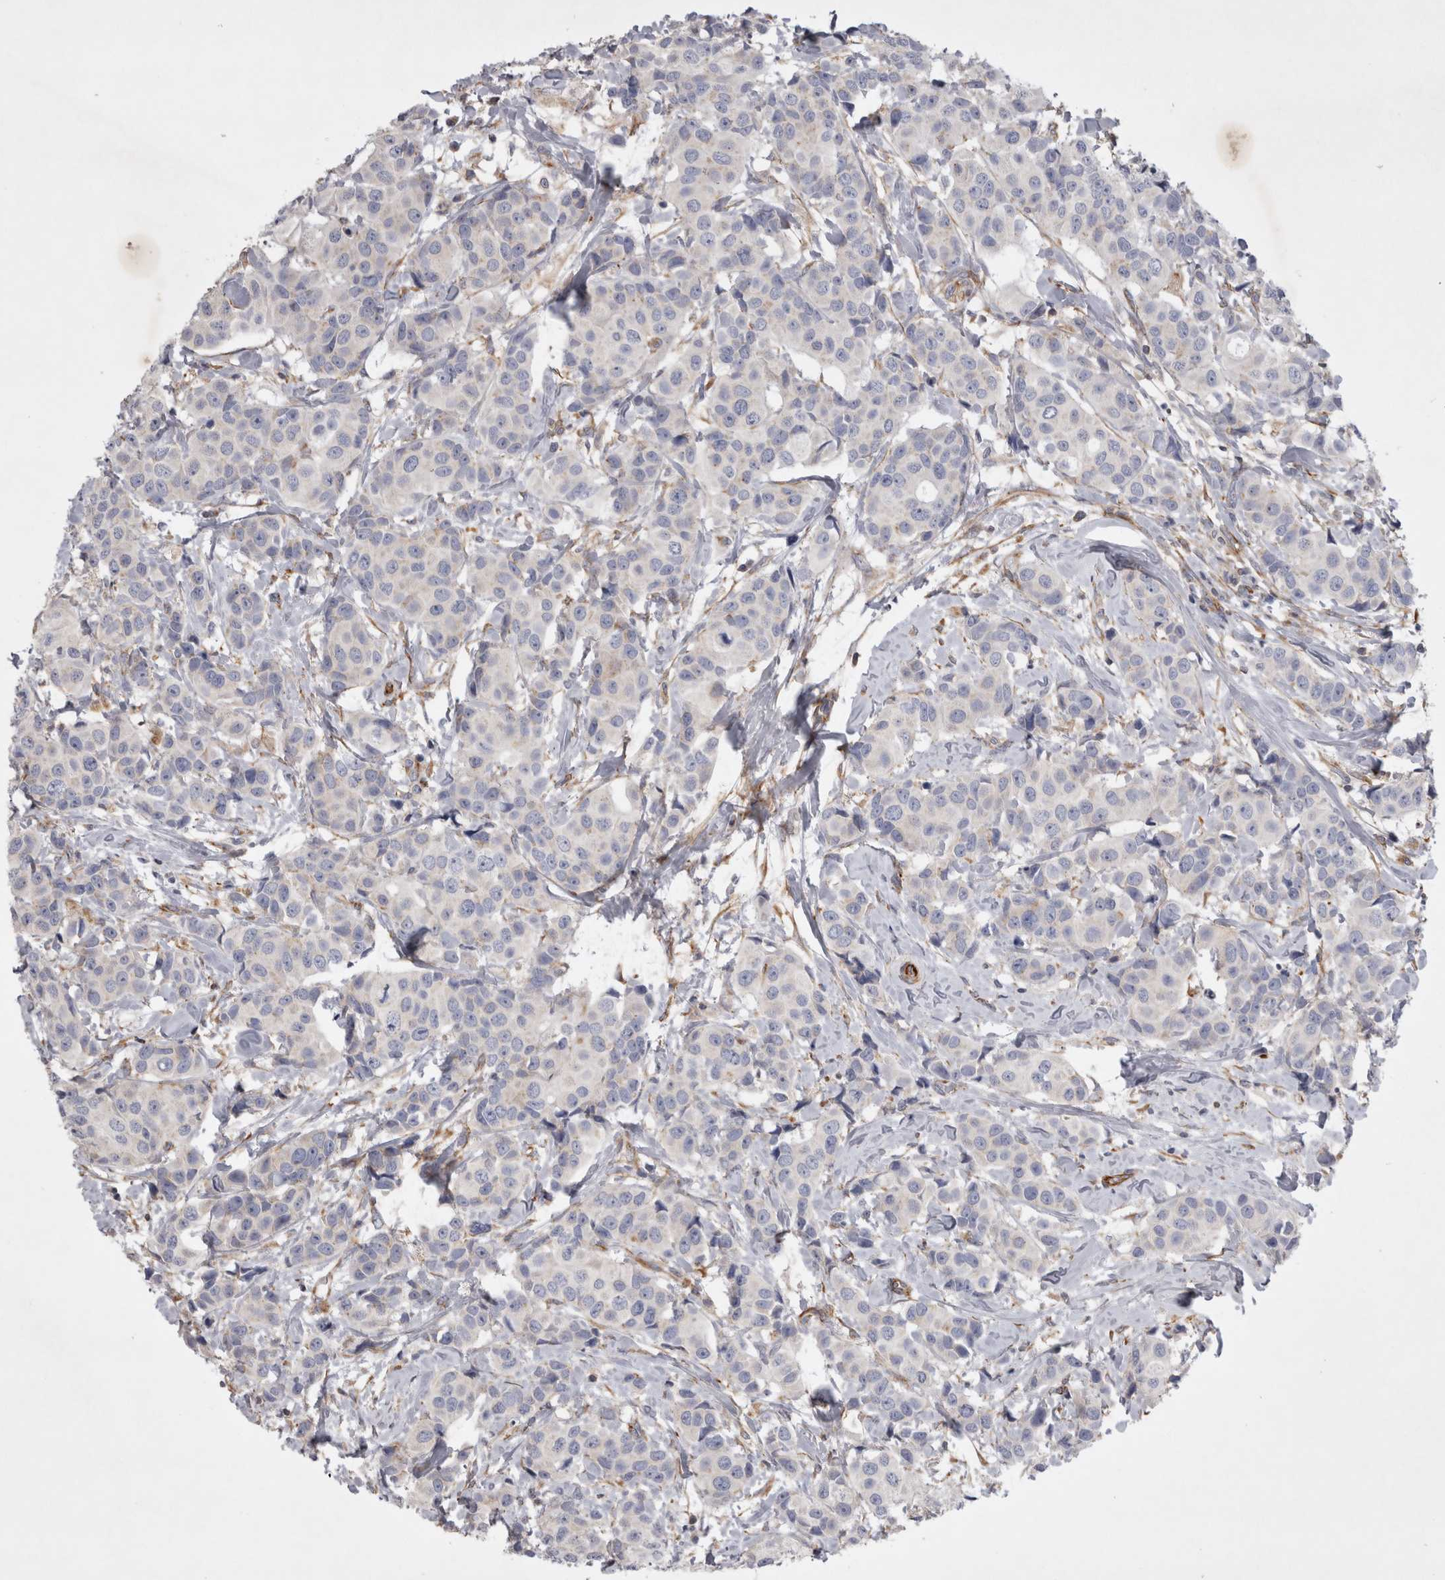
{"staining": {"intensity": "negative", "quantity": "none", "location": "none"}, "tissue": "breast cancer", "cell_type": "Tumor cells", "image_type": "cancer", "snomed": [{"axis": "morphology", "description": "Normal tissue, NOS"}, {"axis": "morphology", "description": "Duct carcinoma"}, {"axis": "topography", "description": "Breast"}], "caption": "Tumor cells are negative for brown protein staining in breast invasive ductal carcinoma.", "gene": "STRADB", "patient": {"sex": "female", "age": 39}}